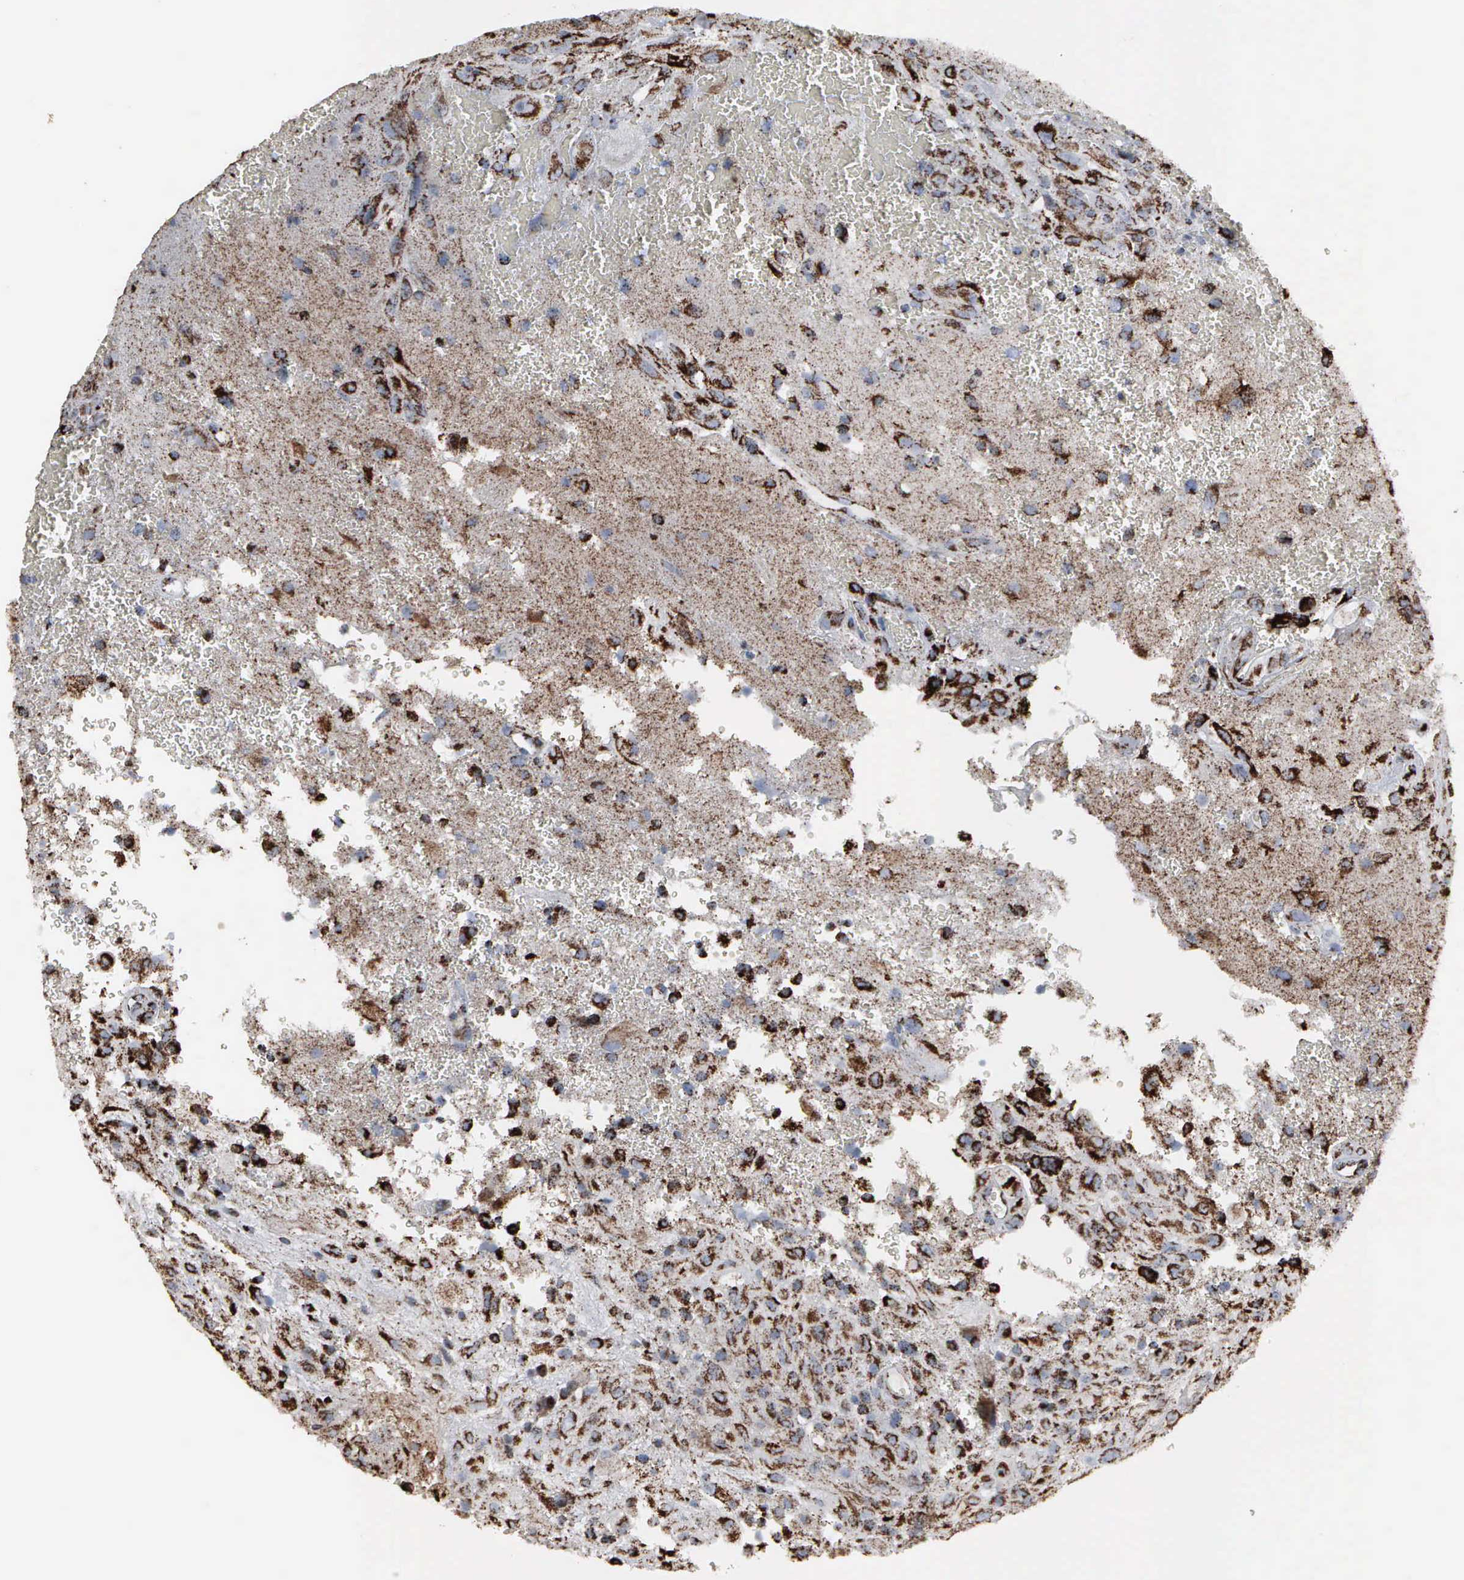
{"staining": {"intensity": "strong", "quantity": ">75%", "location": "cytoplasmic/membranous"}, "tissue": "glioma", "cell_type": "Tumor cells", "image_type": "cancer", "snomed": [{"axis": "morphology", "description": "Glioma, malignant, High grade"}, {"axis": "topography", "description": "Brain"}], "caption": "Glioma stained for a protein (brown) shows strong cytoplasmic/membranous positive expression in approximately >75% of tumor cells.", "gene": "HSPA9", "patient": {"sex": "male", "age": 48}}